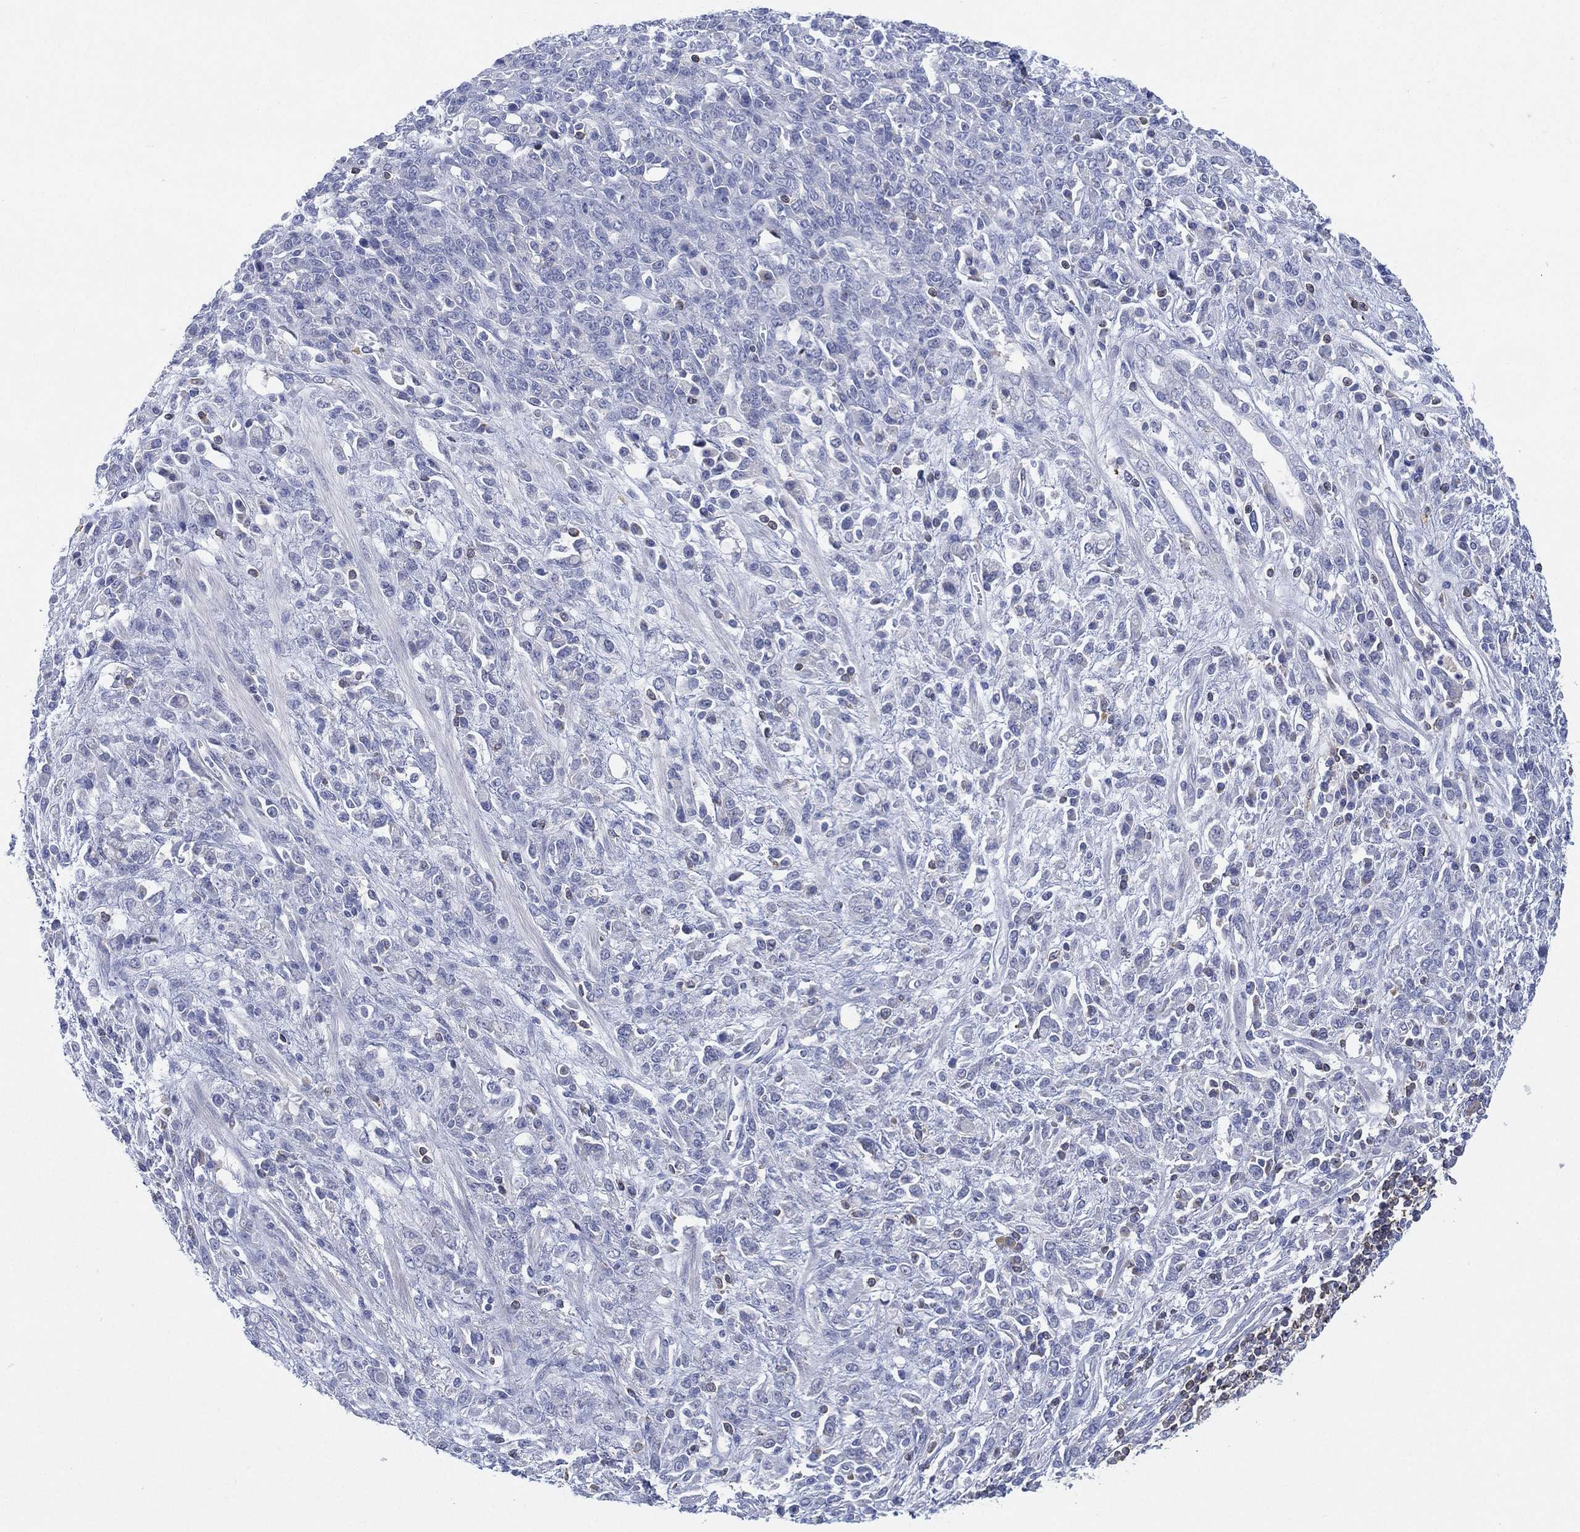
{"staining": {"intensity": "negative", "quantity": "none", "location": "none"}, "tissue": "stomach cancer", "cell_type": "Tumor cells", "image_type": "cancer", "snomed": [{"axis": "morphology", "description": "Adenocarcinoma, NOS"}, {"axis": "topography", "description": "Stomach"}], "caption": "Tumor cells are negative for protein expression in human adenocarcinoma (stomach).", "gene": "SEPTIN1", "patient": {"sex": "female", "age": 57}}